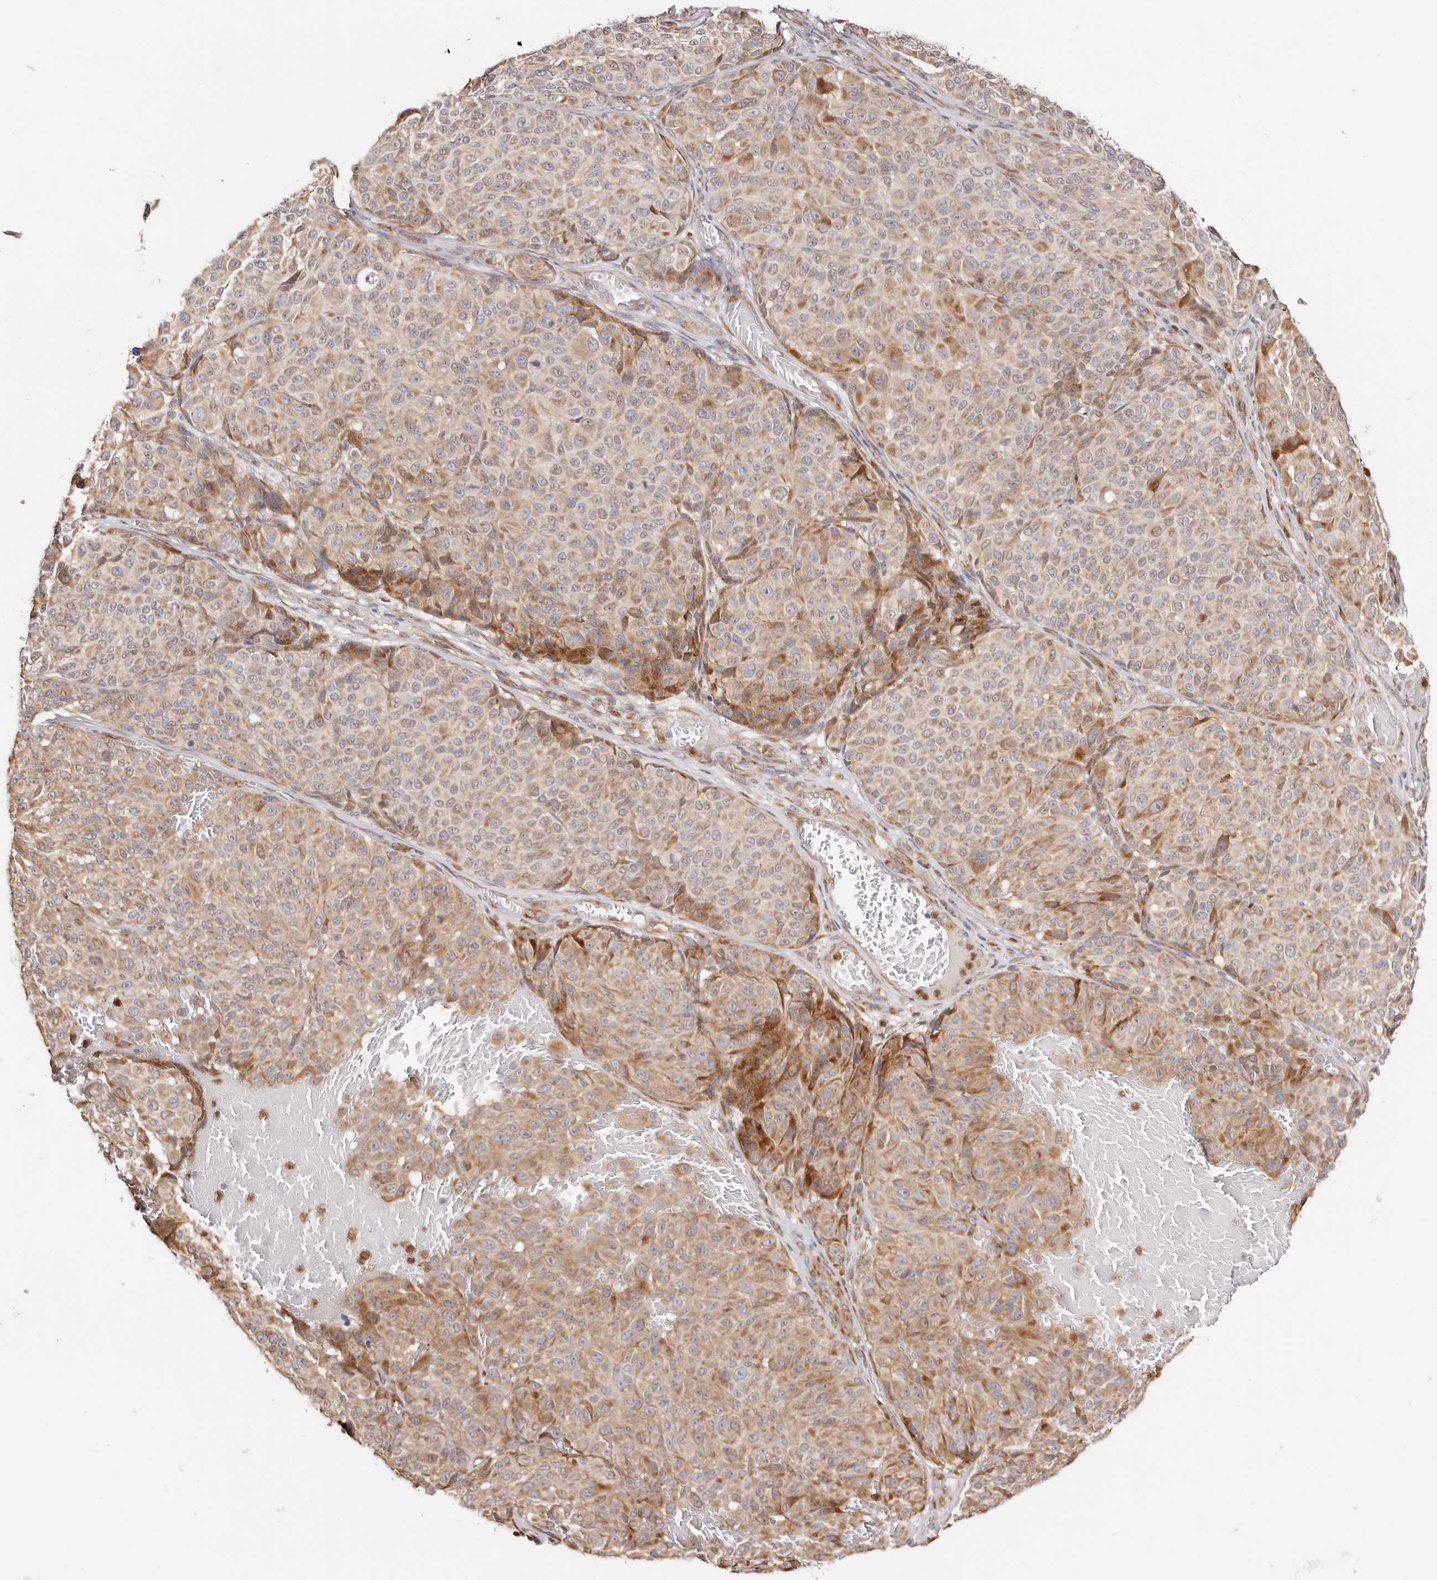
{"staining": {"intensity": "moderate", "quantity": ">75%", "location": "cytoplasmic/membranous"}, "tissue": "melanoma", "cell_type": "Tumor cells", "image_type": "cancer", "snomed": [{"axis": "morphology", "description": "Malignant melanoma, NOS"}, {"axis": "topography", "description": "Skin"}], "caption": "A high-resolution image shows immunohistochemistry (IHC) staining of malignant melanoma, which displays moderate cytoplasmic/membranous staining in approximately >75% of tumor cells. The protein is shown in brown color, while the nuclei are stained blue.", "gene": "BCL2L15", "patient": {"sex": "male", "age": 83}}